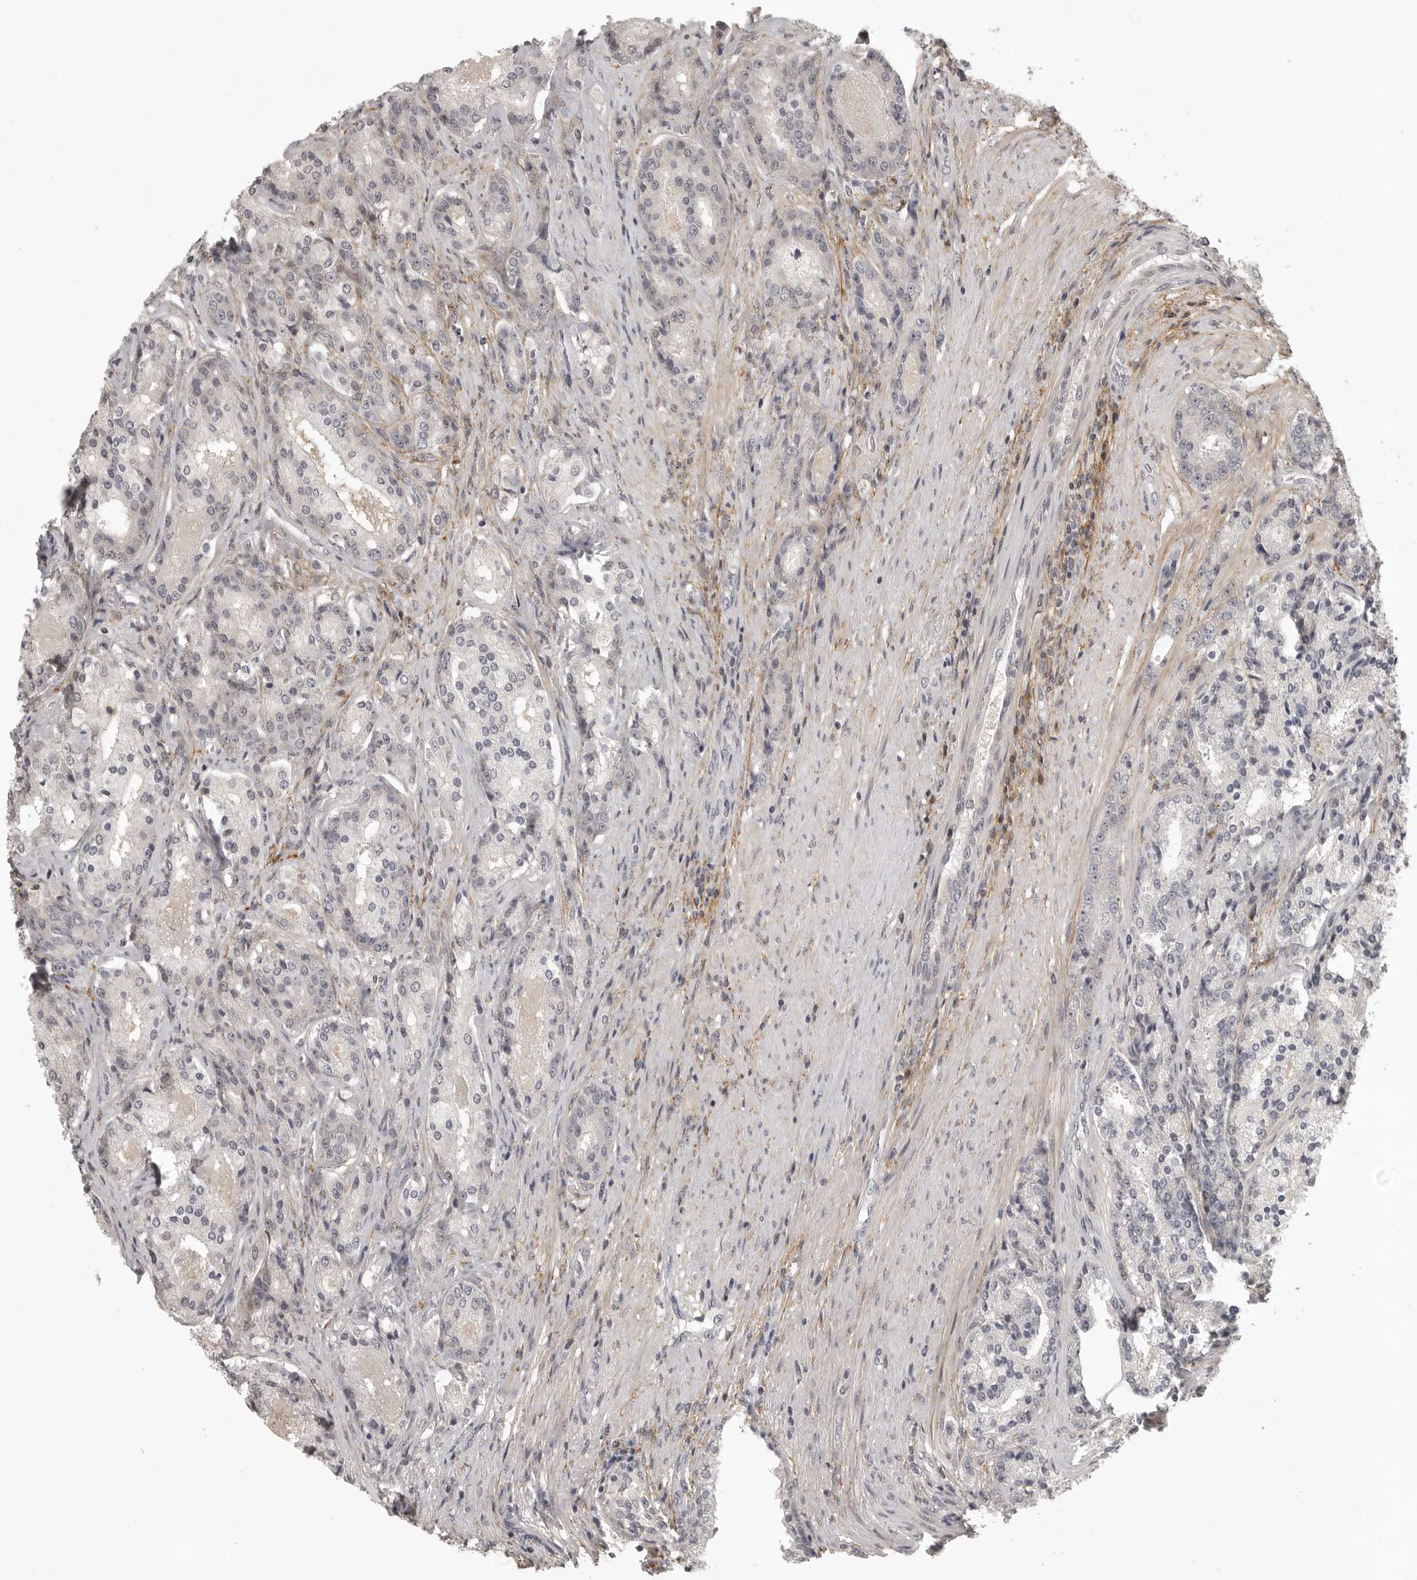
{"staining": {"intensity": "negative", "quantity": "none", "location": "none"}, "tissue": "prostate cancer", "cell_type": "Tumor cells", "image_type": "cancer", "snomed": [{"axis": "morphology", "description": "Adenocarcinoma, High grade"}, {"axis": "topography", "description": "Prostate"}], "caption": "Adenocarcinoma (high-grade) (prostate) stained for a protein using immunohistochemistry displays no staining tumor cells.", "gene": "UROD", "patient": {"sex": "male", "age": 60}}